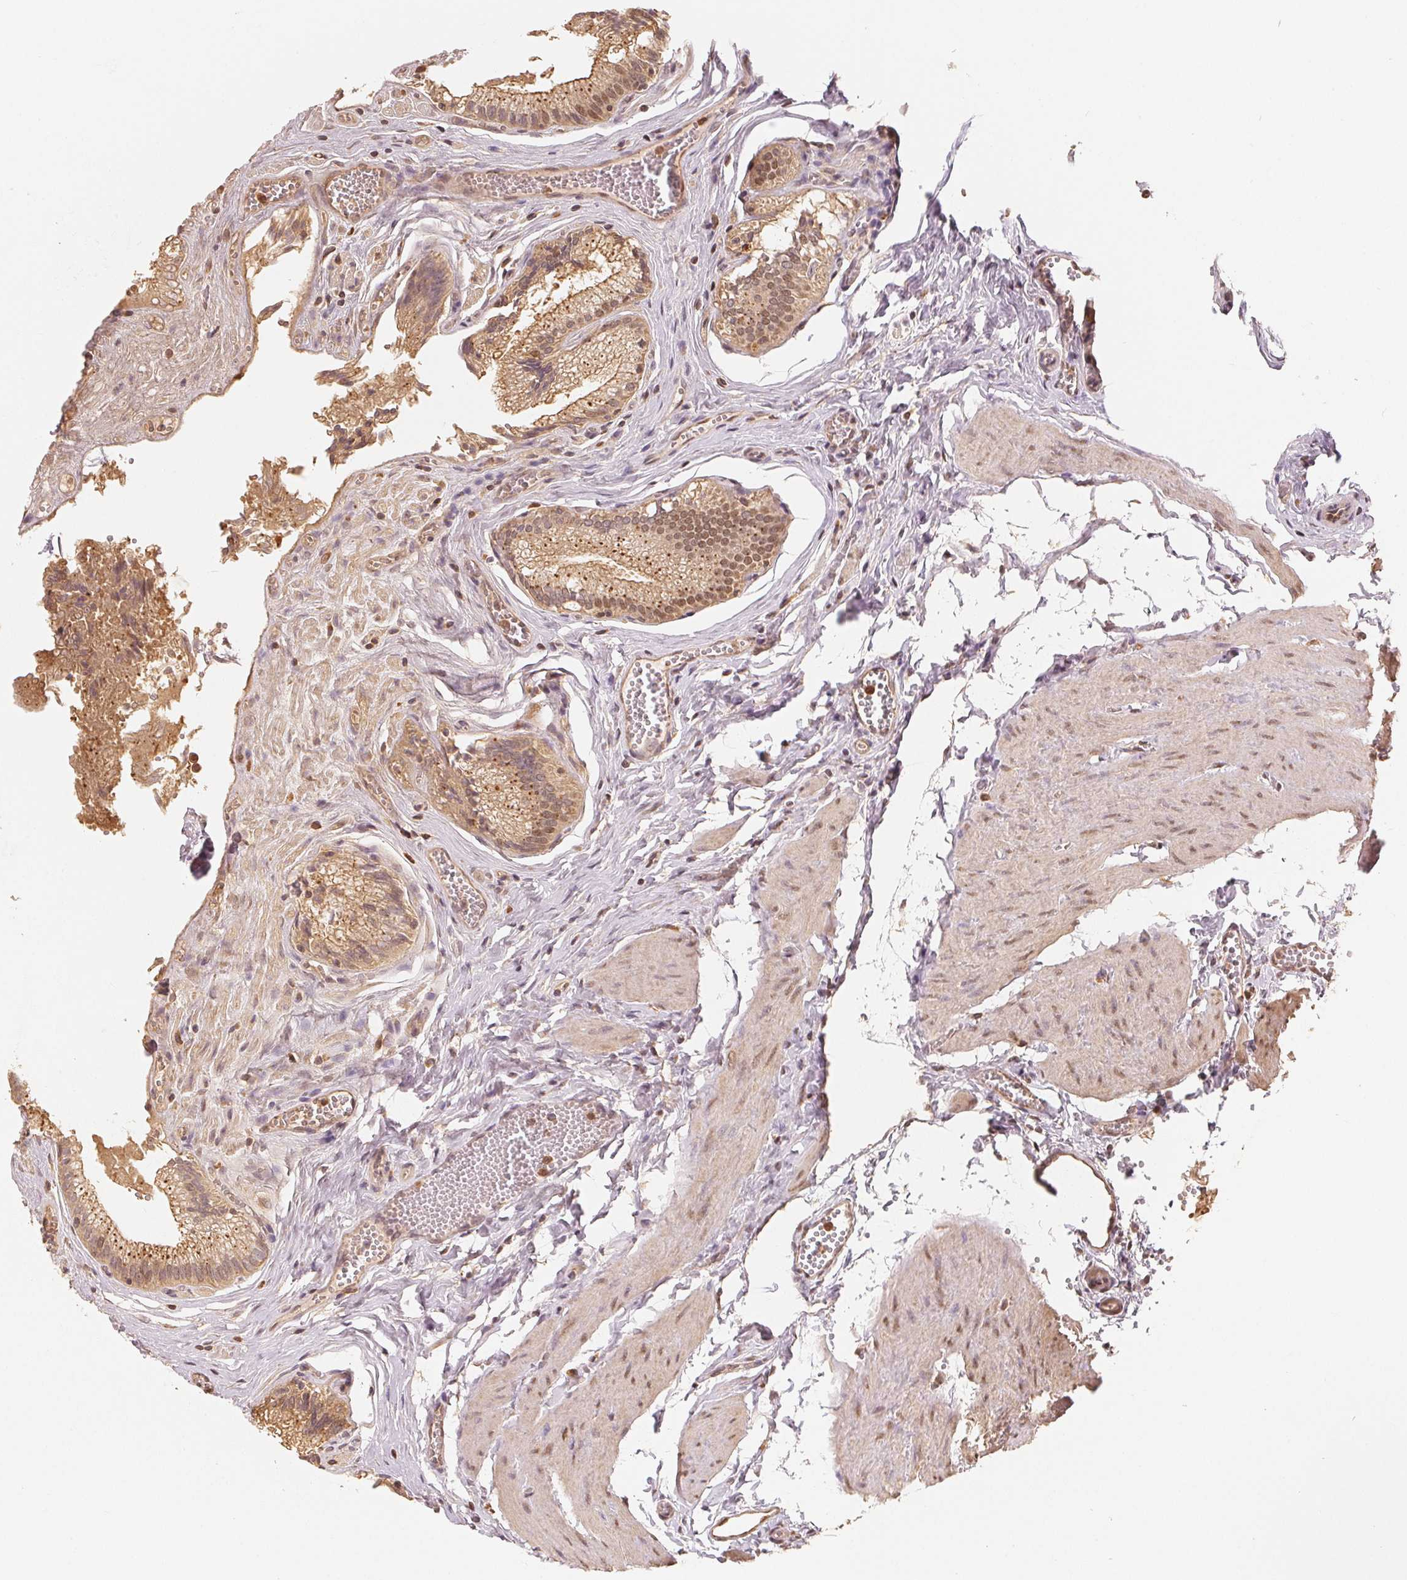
{"staining": {"intensity": "moderate", "quantity": ">75%", "location": "cytoplasmic/membranous,nuclear"}, "tissue": "gallbladder", "cell_type": "Glandular cells", "image_type": "normal", "snomed": [{"axis": "morphology", "description": "Normal tissue, NOS"}, {"axis": "topography", "description": "Gallbladder"}, {"axis": "topography", "description": "Peripheral nerve tissue"}], "caption": "Gallbladder stained with DAB (3,3'-diaminobenzidine) IHC exhibits medium levels of moderate cytoplasmic/membranous,nuclear positivity in approximately >75% of glandular cells.", "gene": "GUSB", "patient": {"sex": "male", "age": 17}}